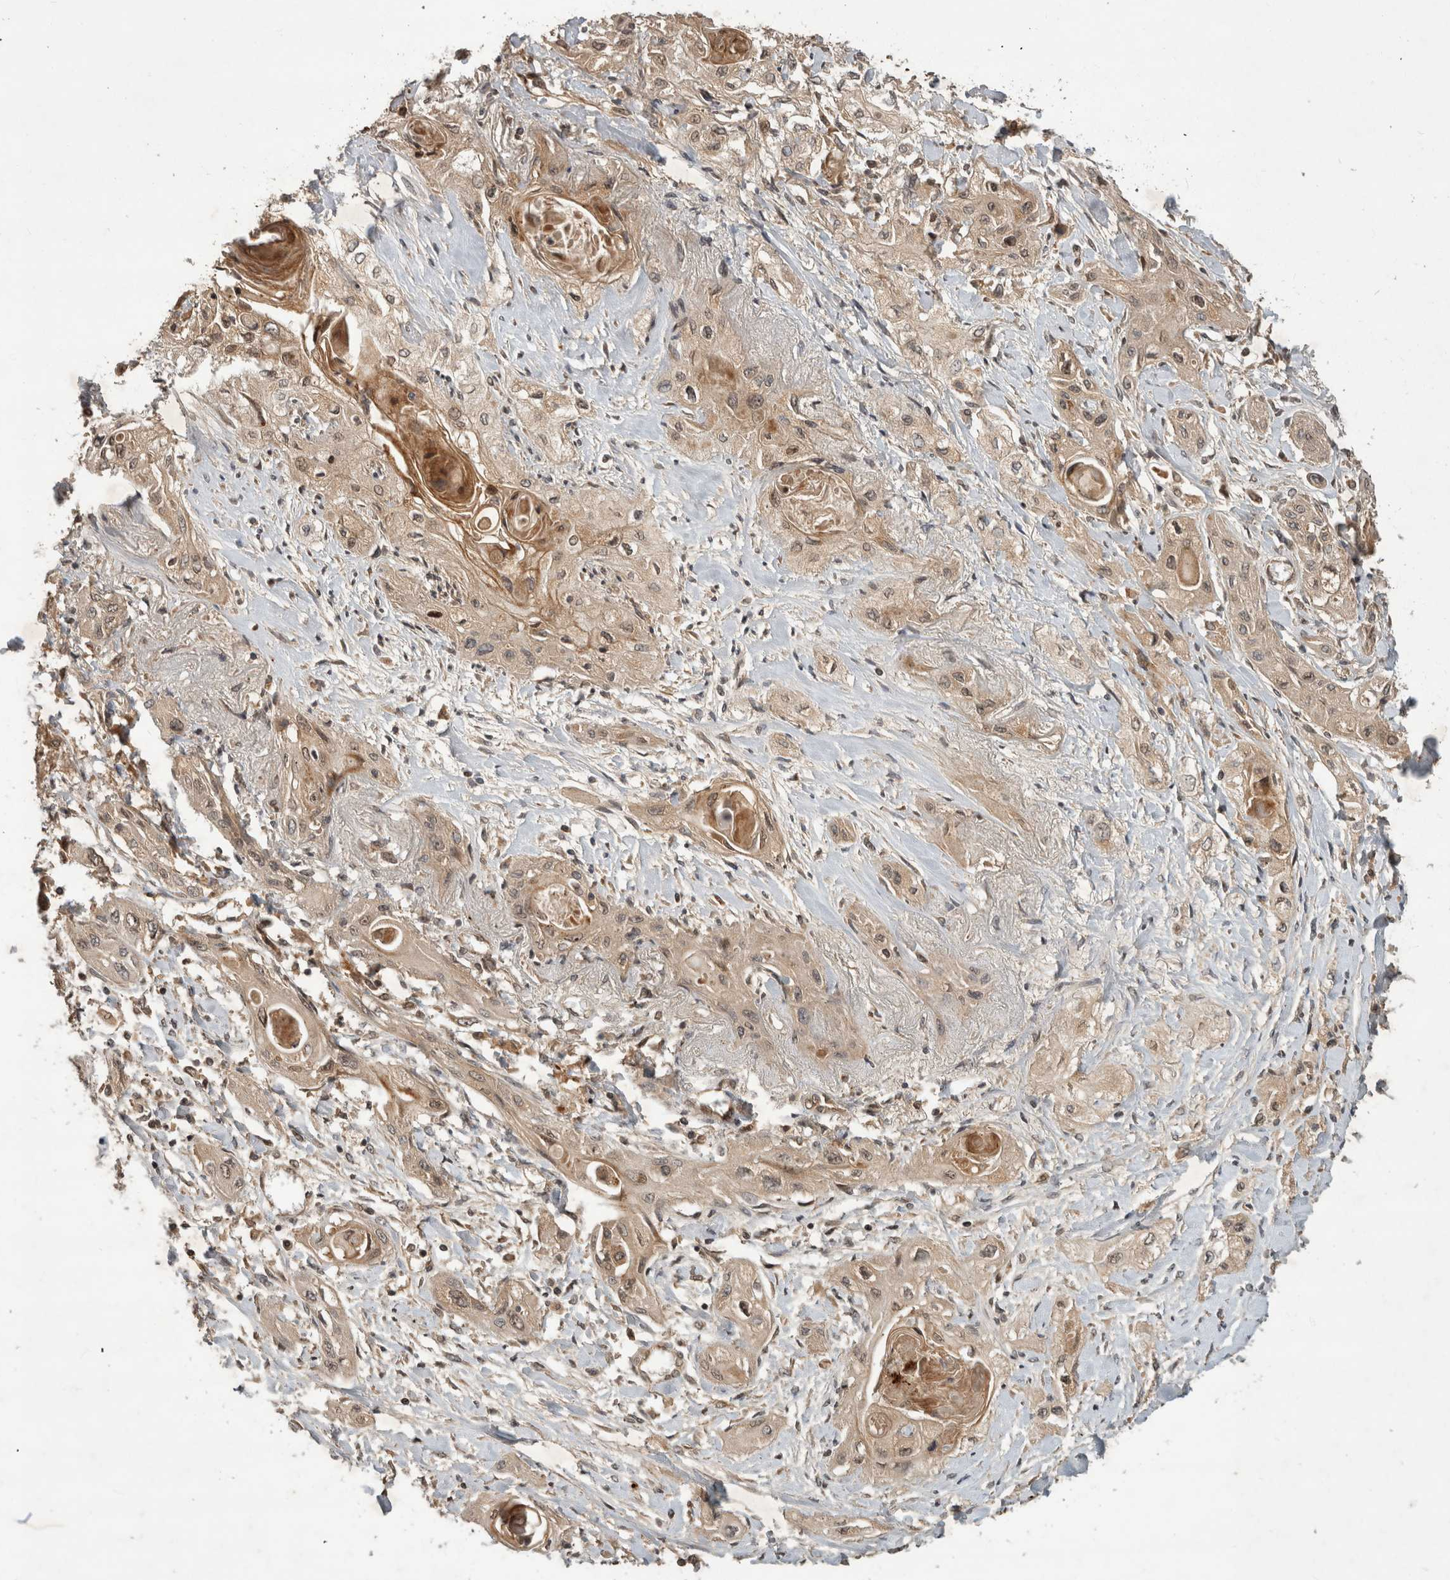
{"staining": {"intensity": "weak", "quantity": ">75%", "location": "cytoplasmic/membranous"}, "tissue": "lung cancer", "cell_type": "Tumor cells", "image_type": "cancer", "snomed": [{"axis": "morphology", "description": "Squamous cell carcinoma, NOS"}, {"axis": "topography", "description": "Lung"}], "caption": "High-magnification brightfield microscopy of lung cancer stained with DAB (brown) and counterstained with hematoxylin (blue). tumor cells exhibit weak cytoplasmic/membranous positivity is seen in about>75% of cells. (DAB (3,3'-diaminobenzidine) IHC with brightfield microscopy, high magnification).", "gene": "PITPNC1", "patient": {"sex": "female", "age": 47}}